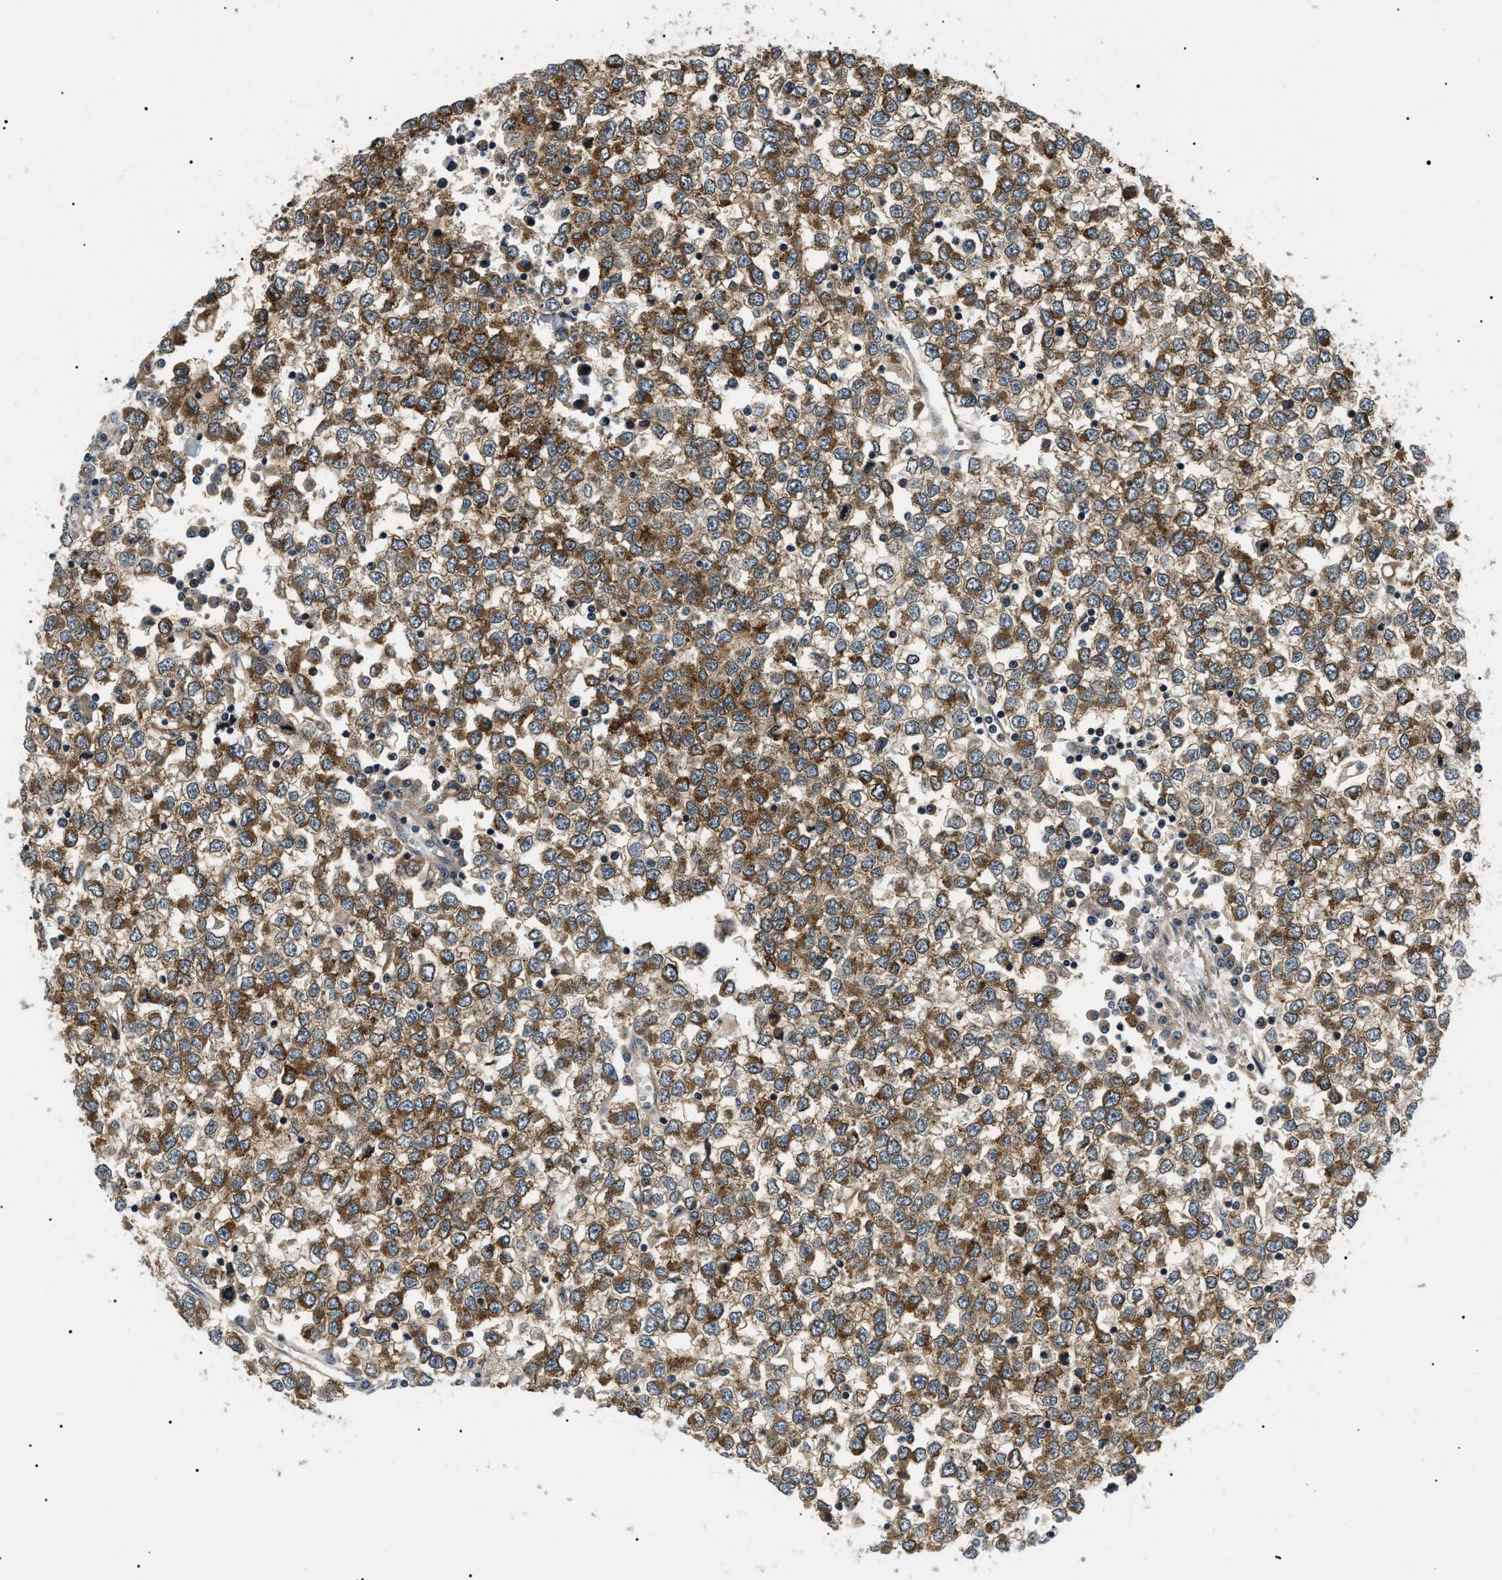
{"staining": {"intensity": "moderate", "quantity": ">75%", "location": "cytoplasmic/membranous"}, "tissue": "testis cancer", "cell_type": "Tumor cells", "image_type": "cancer", "snomed": [{"axis": "morphology", "description": "Seminoma, NOS"}, {"axis": "topography", "description": "Testis"}], "caption": "Protein analysis of testis cancer tissue shows moderate cytoplasmic/membranous positivity in approximately >75% of tumor cells. (DAB (3,3'-diaminobenzidine) = brown stain, brightfield microscopy at high magnification).", "gene": "ATP6AP1", "patient": {"sex": "male", "age": 65}}